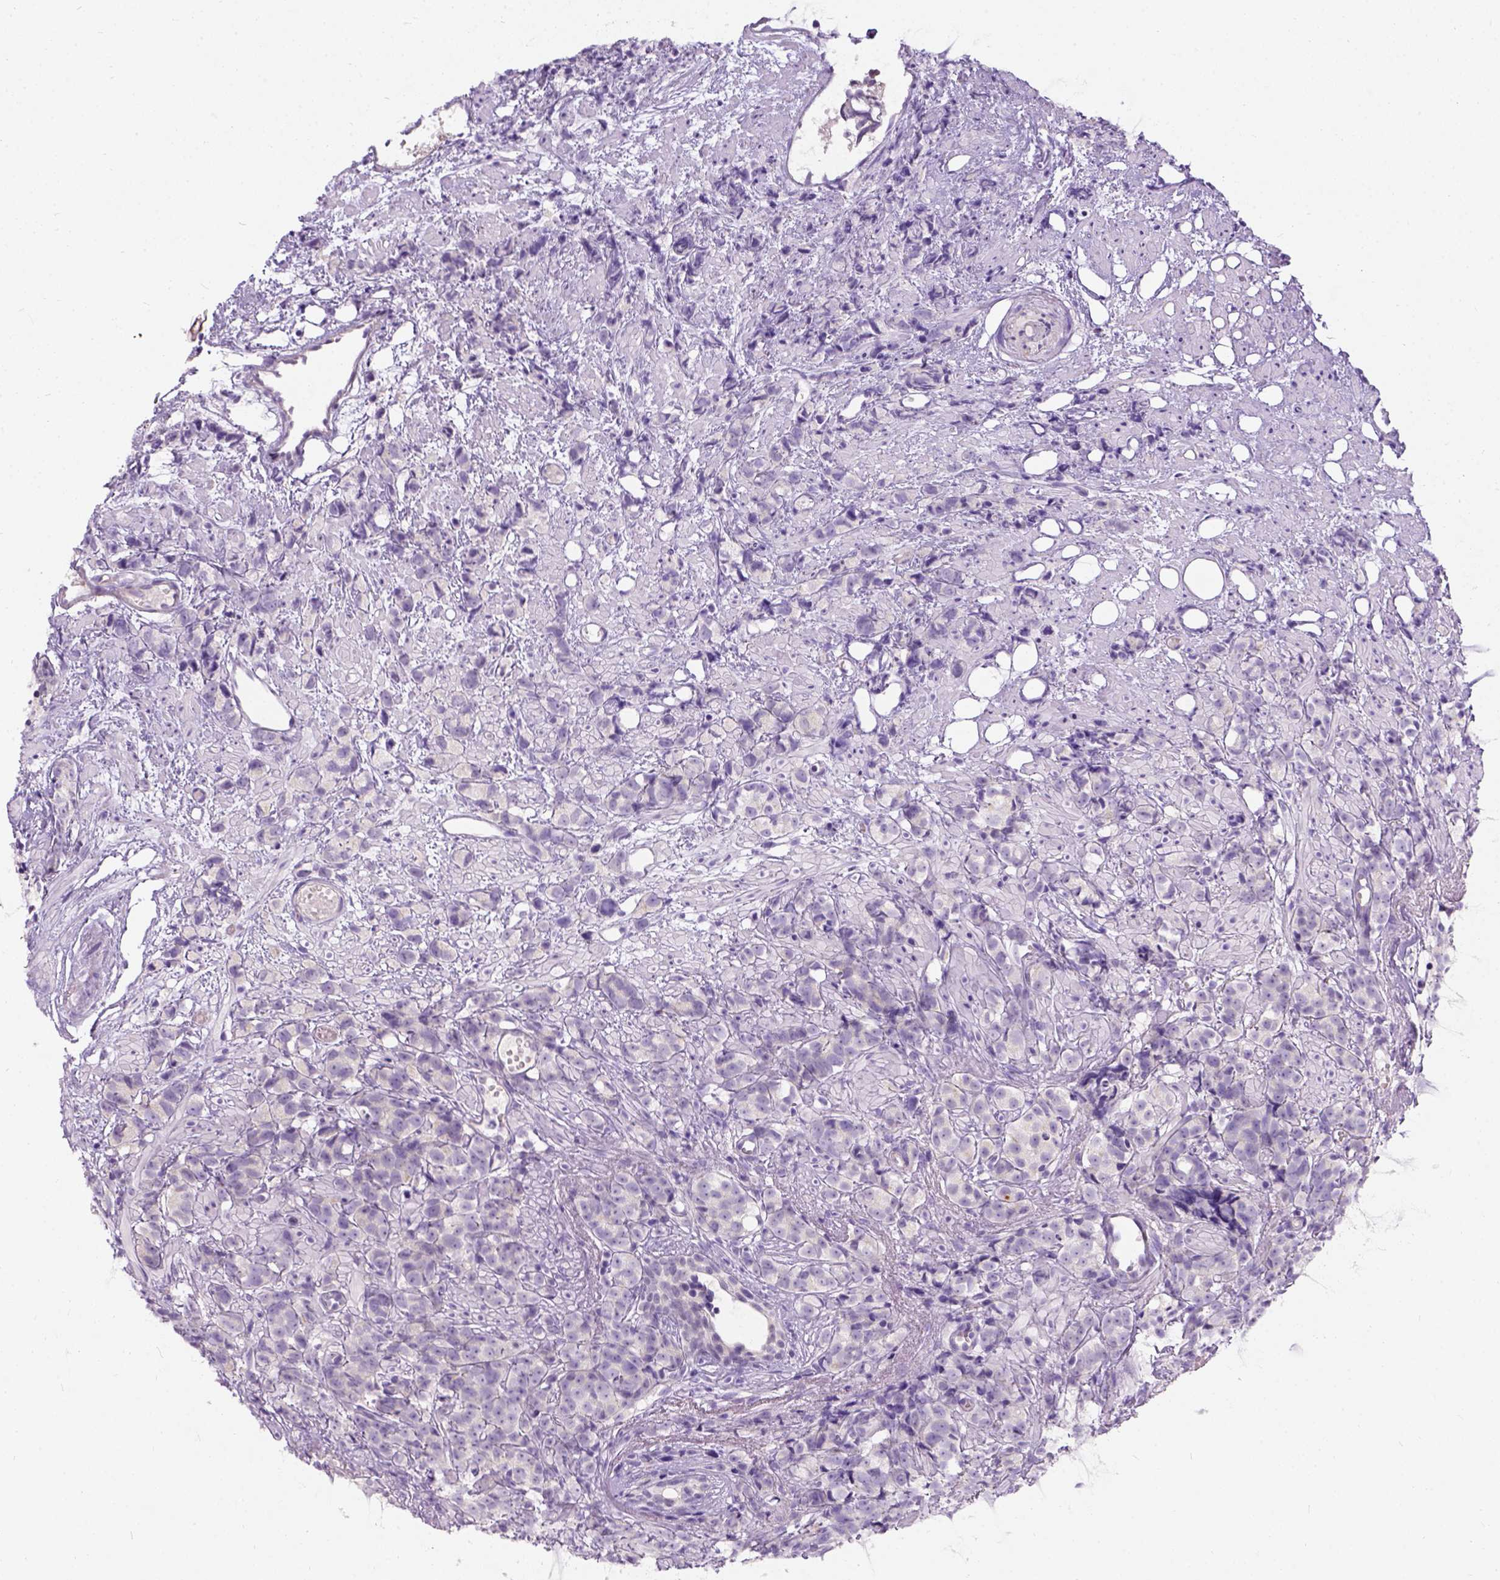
{"staining": {"intensity": "negative", "quantity": "none", "location": "none"}, "tissue": "prostate cancer", "cell_type": "Tumor cells", "image_type": "cancer", "snomed": [{"axis": "morphology", "description": "Adenocarcinoma, High grade"}, {"axis": "topography", "description": "Prostate"}], "caption": "Image shows no significant protein staining in tumor cells of high-grade adenocarcinoma (prostate). The staining is performed using DAB (3,3'-diaminobenzidine) brown chromogen with nuclei counter-stained in using hematoxylin.", "gene": "C20orf144", "patient": {"sex": "male", "age": 81}}